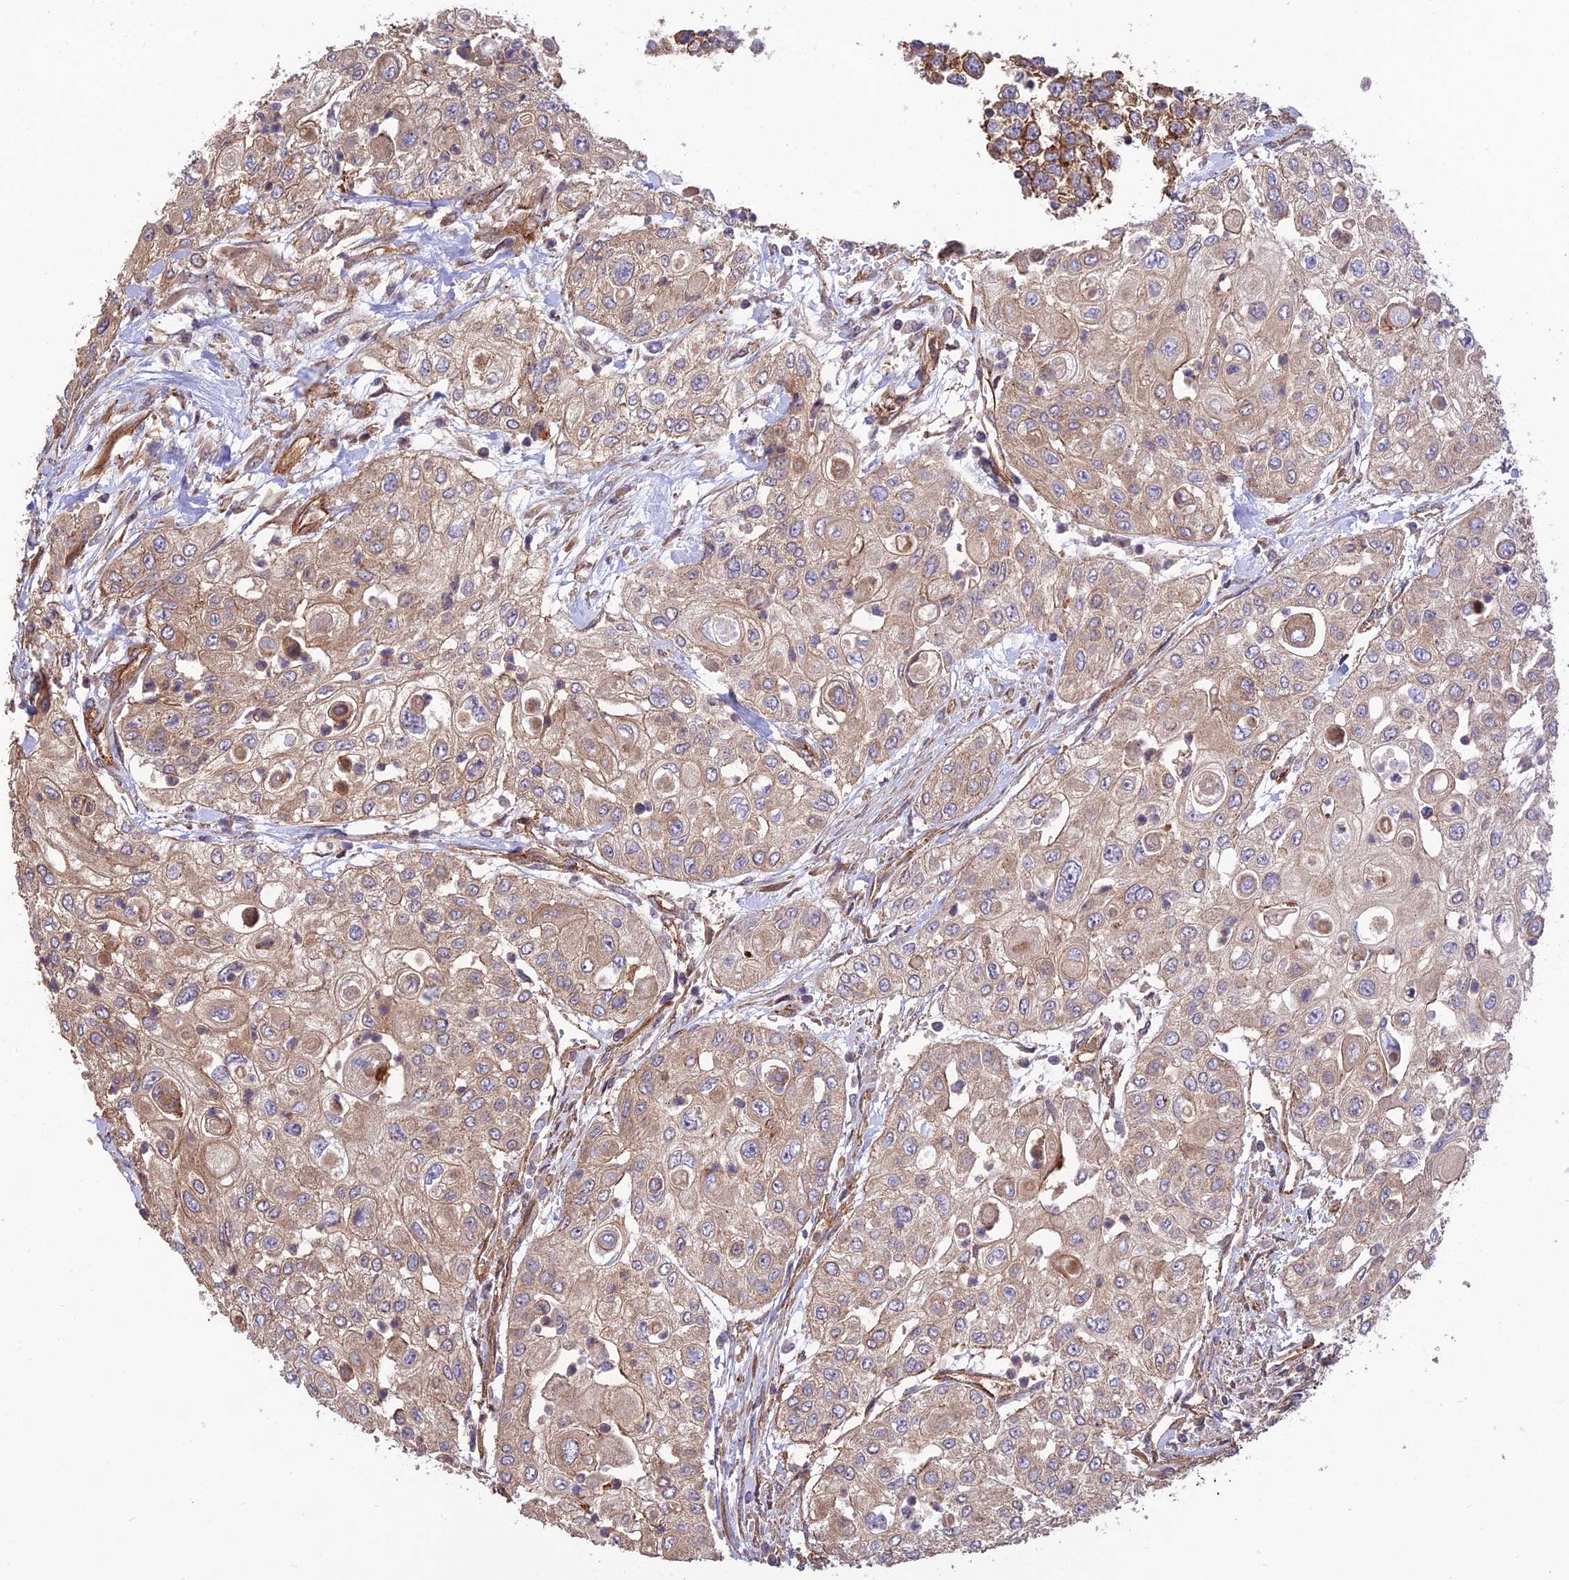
{"staining": {"intensity": "weak", "quantity": "25%-75%", "location": "cytoplasmic/membranous"}, "tissue": "urothelial cancer", "cell_type": "Tumor cells", "image_type": "cancer", "snomed": [{"axis": "morphology", "description": "Urothelial carcinoma, High grade"}, {"axis": "topography", "description": "Urinary bladder"}], "caption": "A brown stain labels weak cytoplasmic/membranous expression of a protein in high-grade urothelial carcinoma tumor cells.", "gene": "HOMER2", "patient": {"sex": "female", "age": 79}}